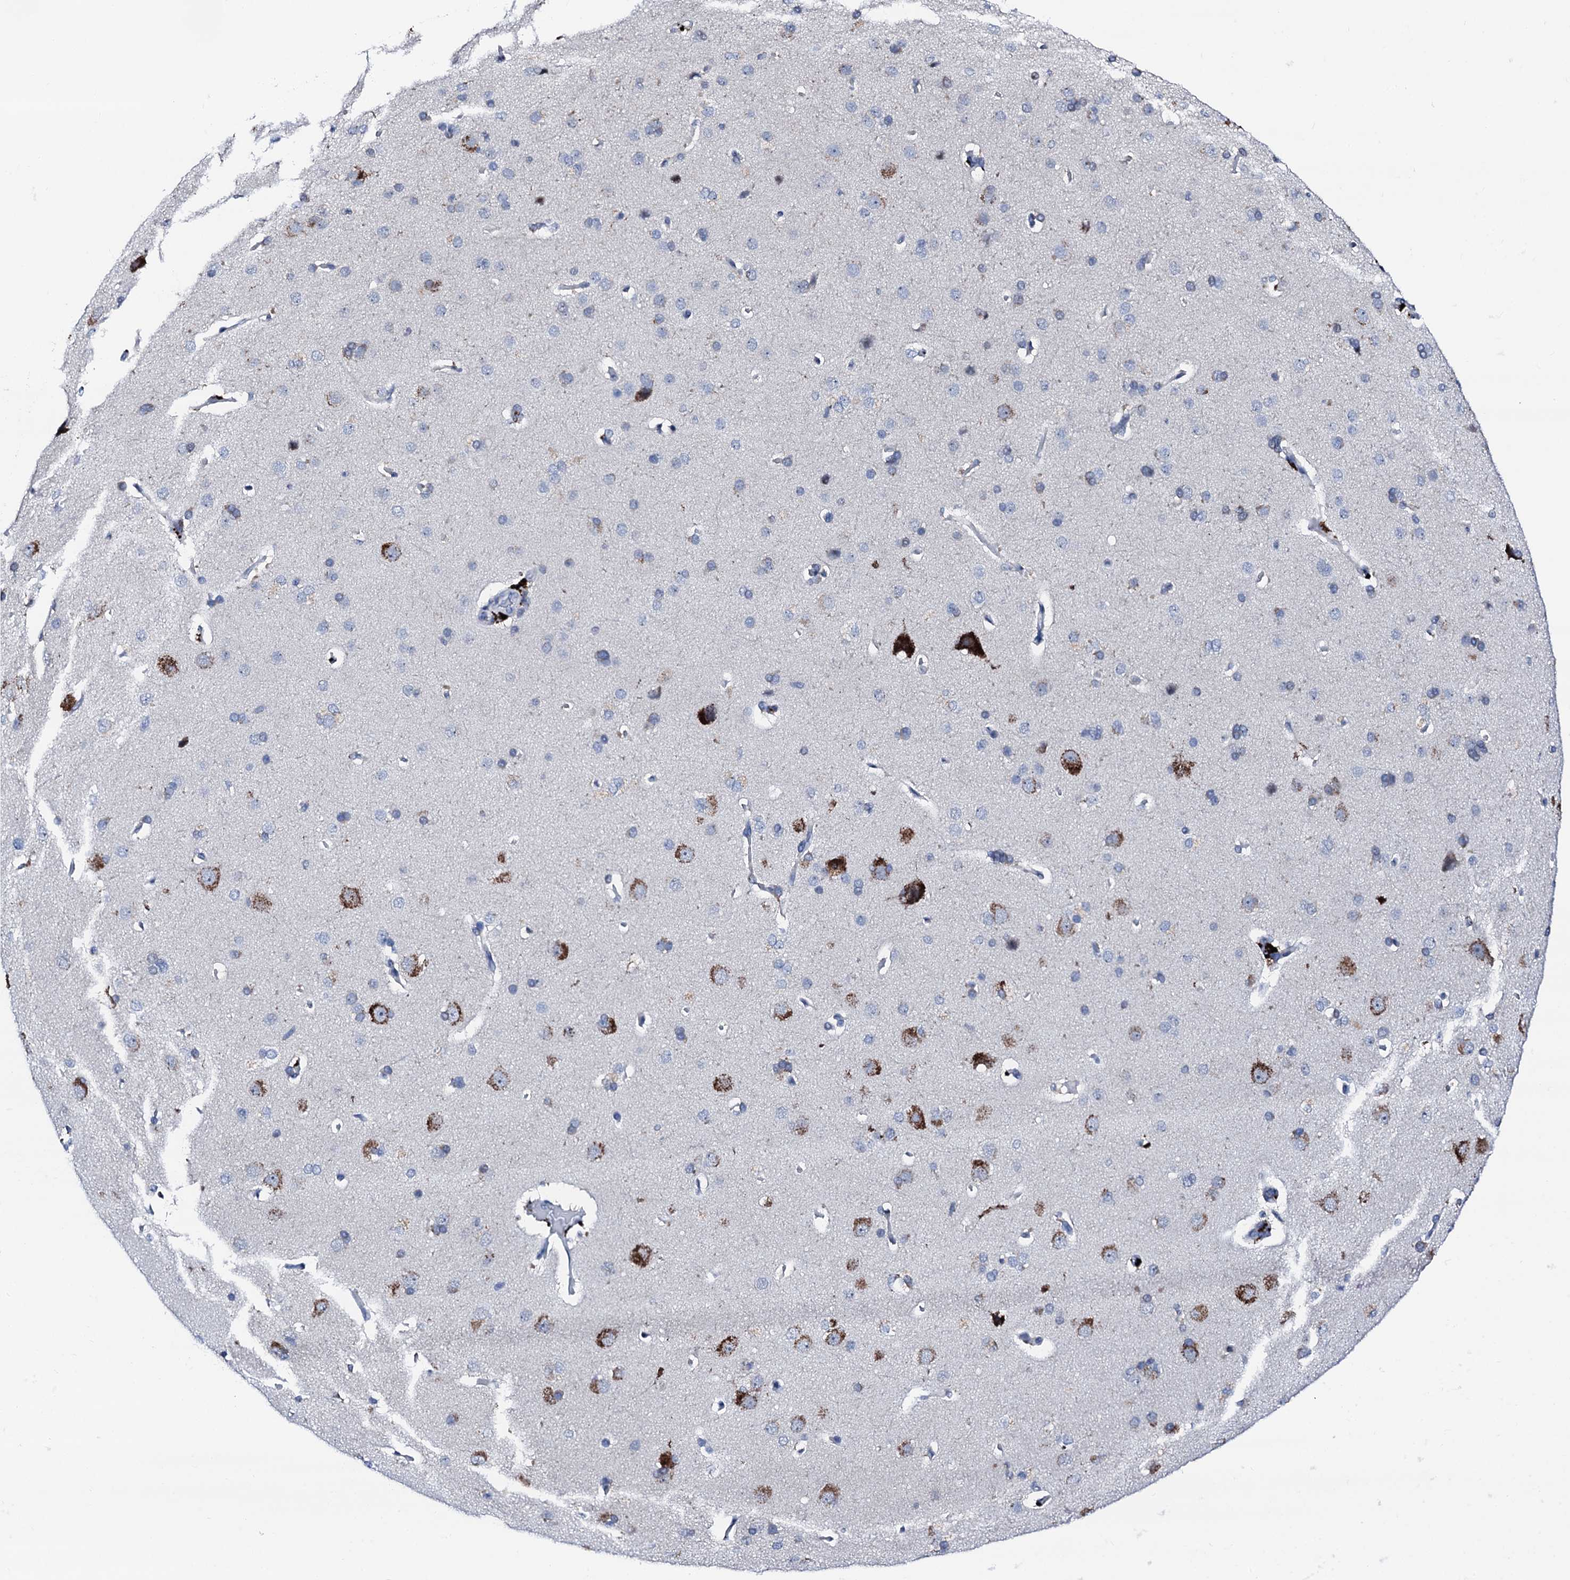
{"staining": {"intensity": "negative", "quantity": "none", "location": "none"}, "tissue": "cerebral cortex", "cell_type": "Endothelial cells", "image_type": "normal", "snomed": [{"axis": "morphology", "description": "Normal tissue, NOS"}, {"axis": "topography", "description": "Cerebral cortex"}], "caption": "Cerebral cortex stained for a protein using immunohistochemistry demonstrates no positivity endothelial cells.", "gene": "TRAFD1", "patient": {"sex": "male", "age": 62}}